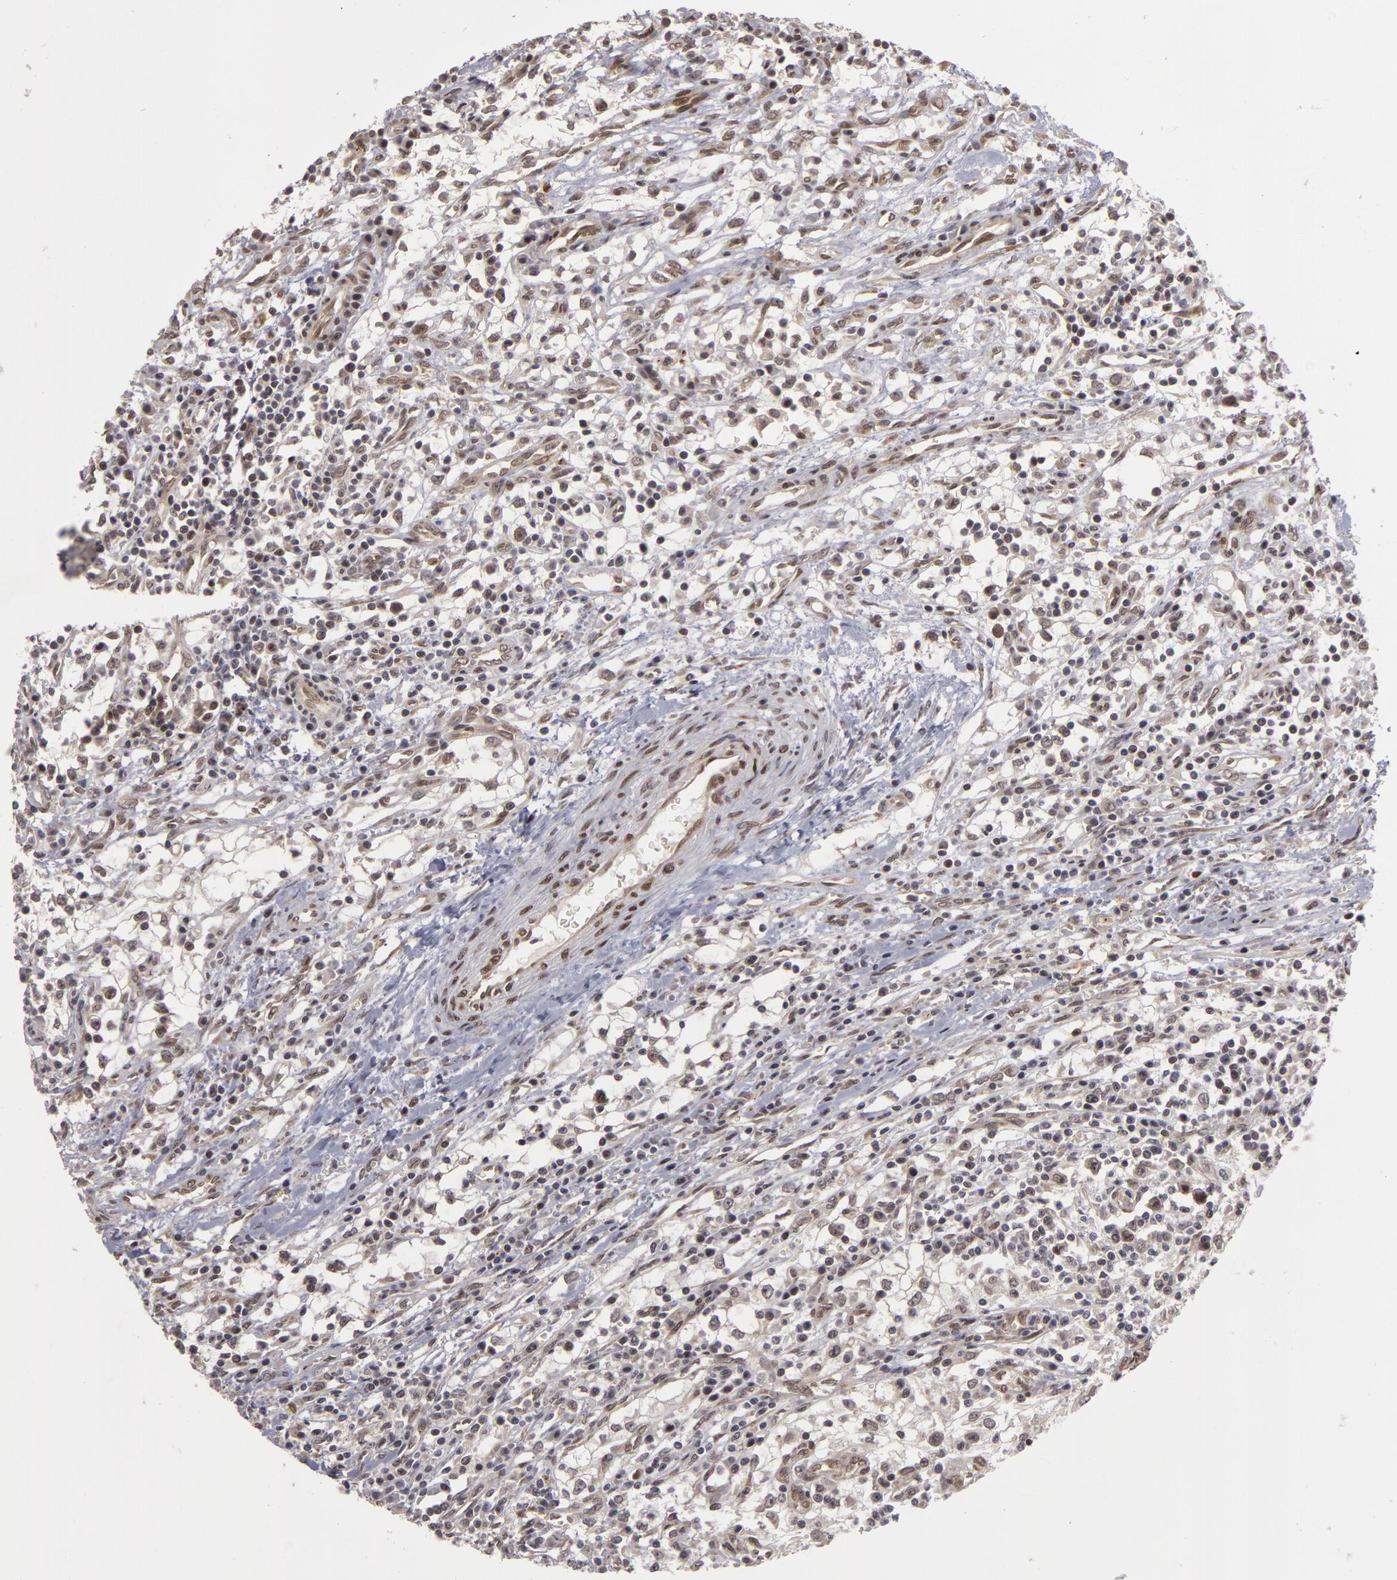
{"staining": {"intensity": "weak", "quantity": "25%-75%", "location": "nuclear"}, "tissue": "renal cancer", "cell_type": "Tumor cells", "image_type": "cancer", "snomed": [{"axis": "morphology", "description": "Adenocarcinoma, NOS"}, {"axis": "topography", "description": "Kidney"}], "caption": "Protein expression analysis of human renal cancer (adenocarcinoma) reveals weak nuclear staining in about 25%-75% of tumor cells.", "gene": "ZNF133", "patient": {"sex": "male", "age": 82}}